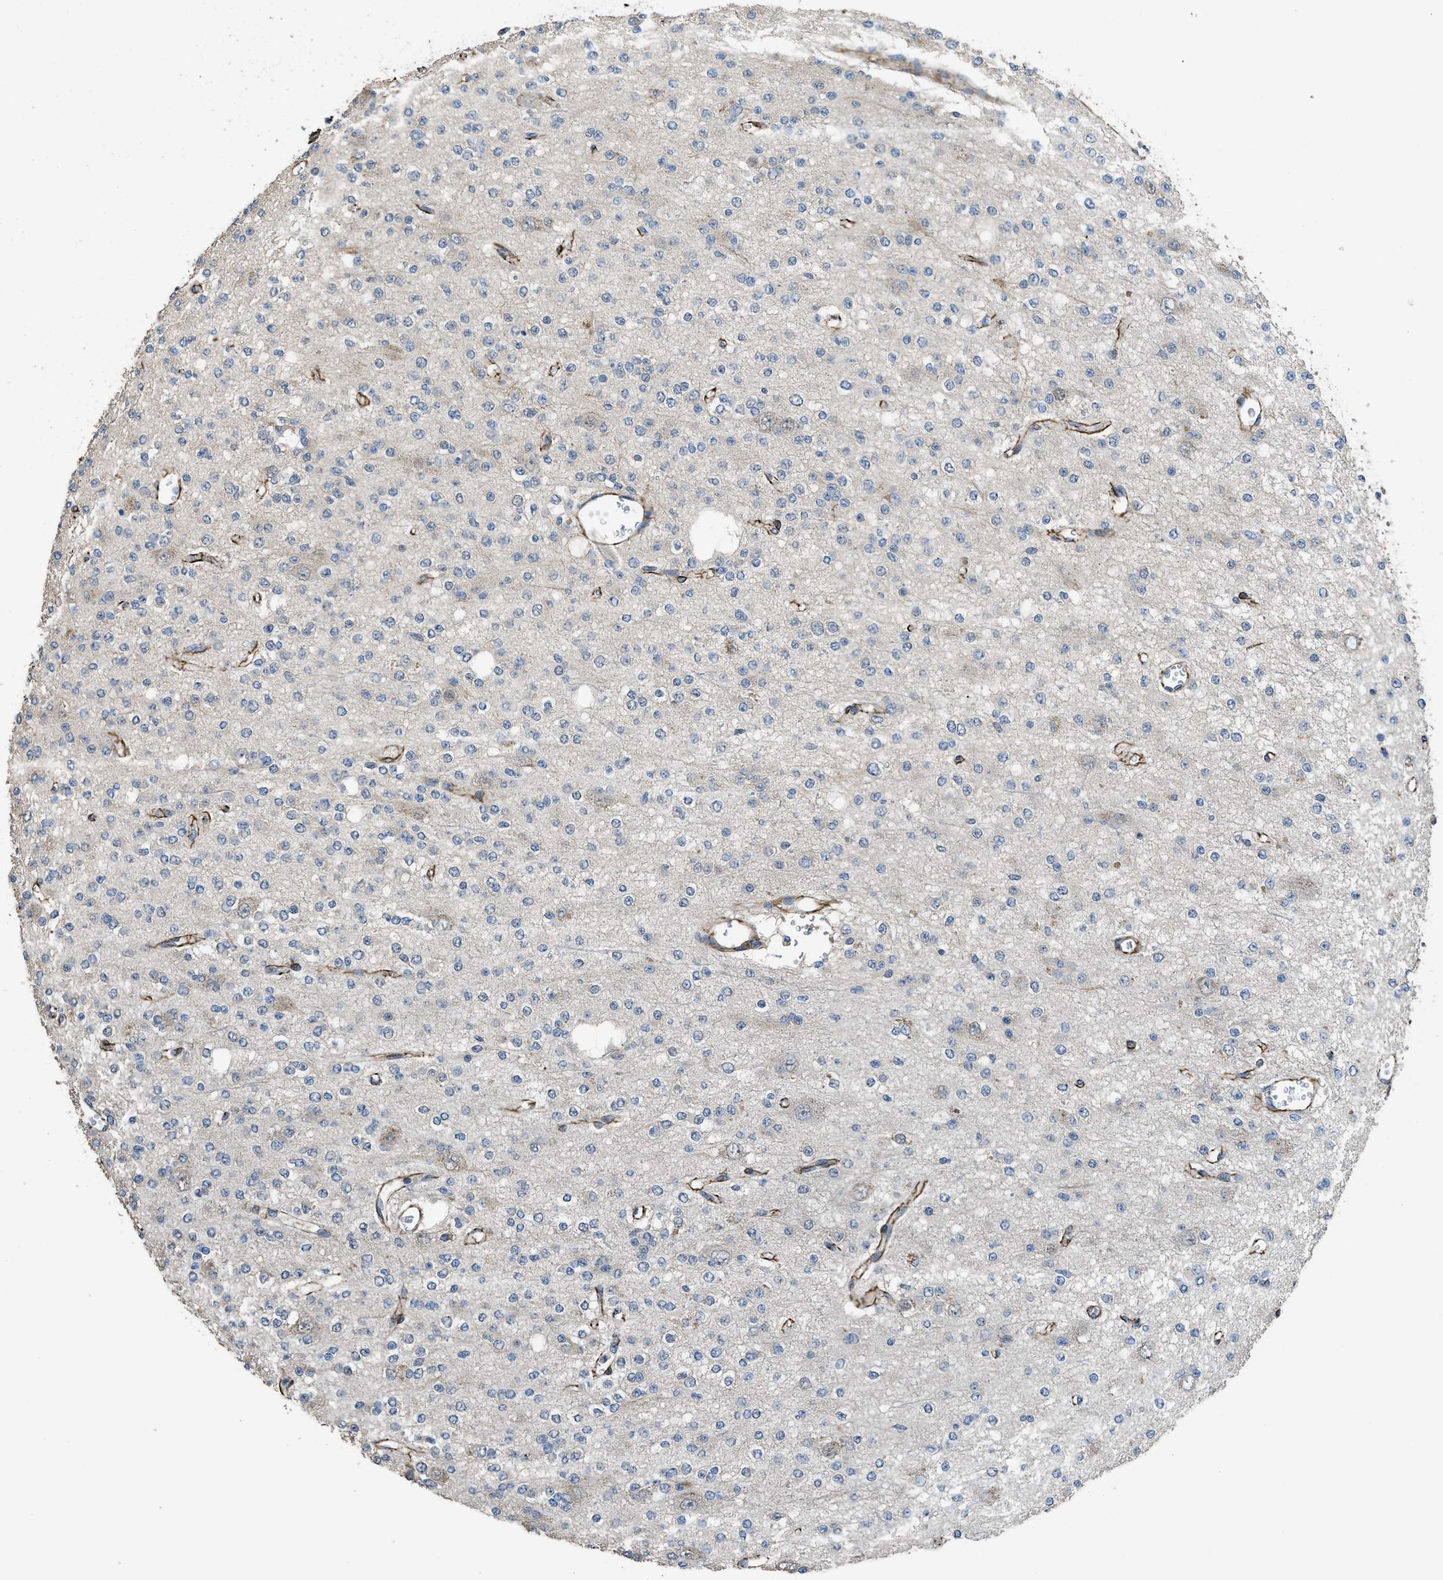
{"staining": {"intensity": "negative", "quantity": "none", "location": "none"}, "tissue": "glioma", "cell_type": "Tumor cells", "image_type": "cancer", "snomed": [{"axis": "morphology", "description": "Glioma, malignant, Low grade"}, {"axis": "topography", "description": "Brain"}], "caption": "Immunohistochemistry of malignant glioma (low-grade) reveals no staining in tumor cells.", "gene": "SYNM", "patient": {"sex": "male", "age": 38}}